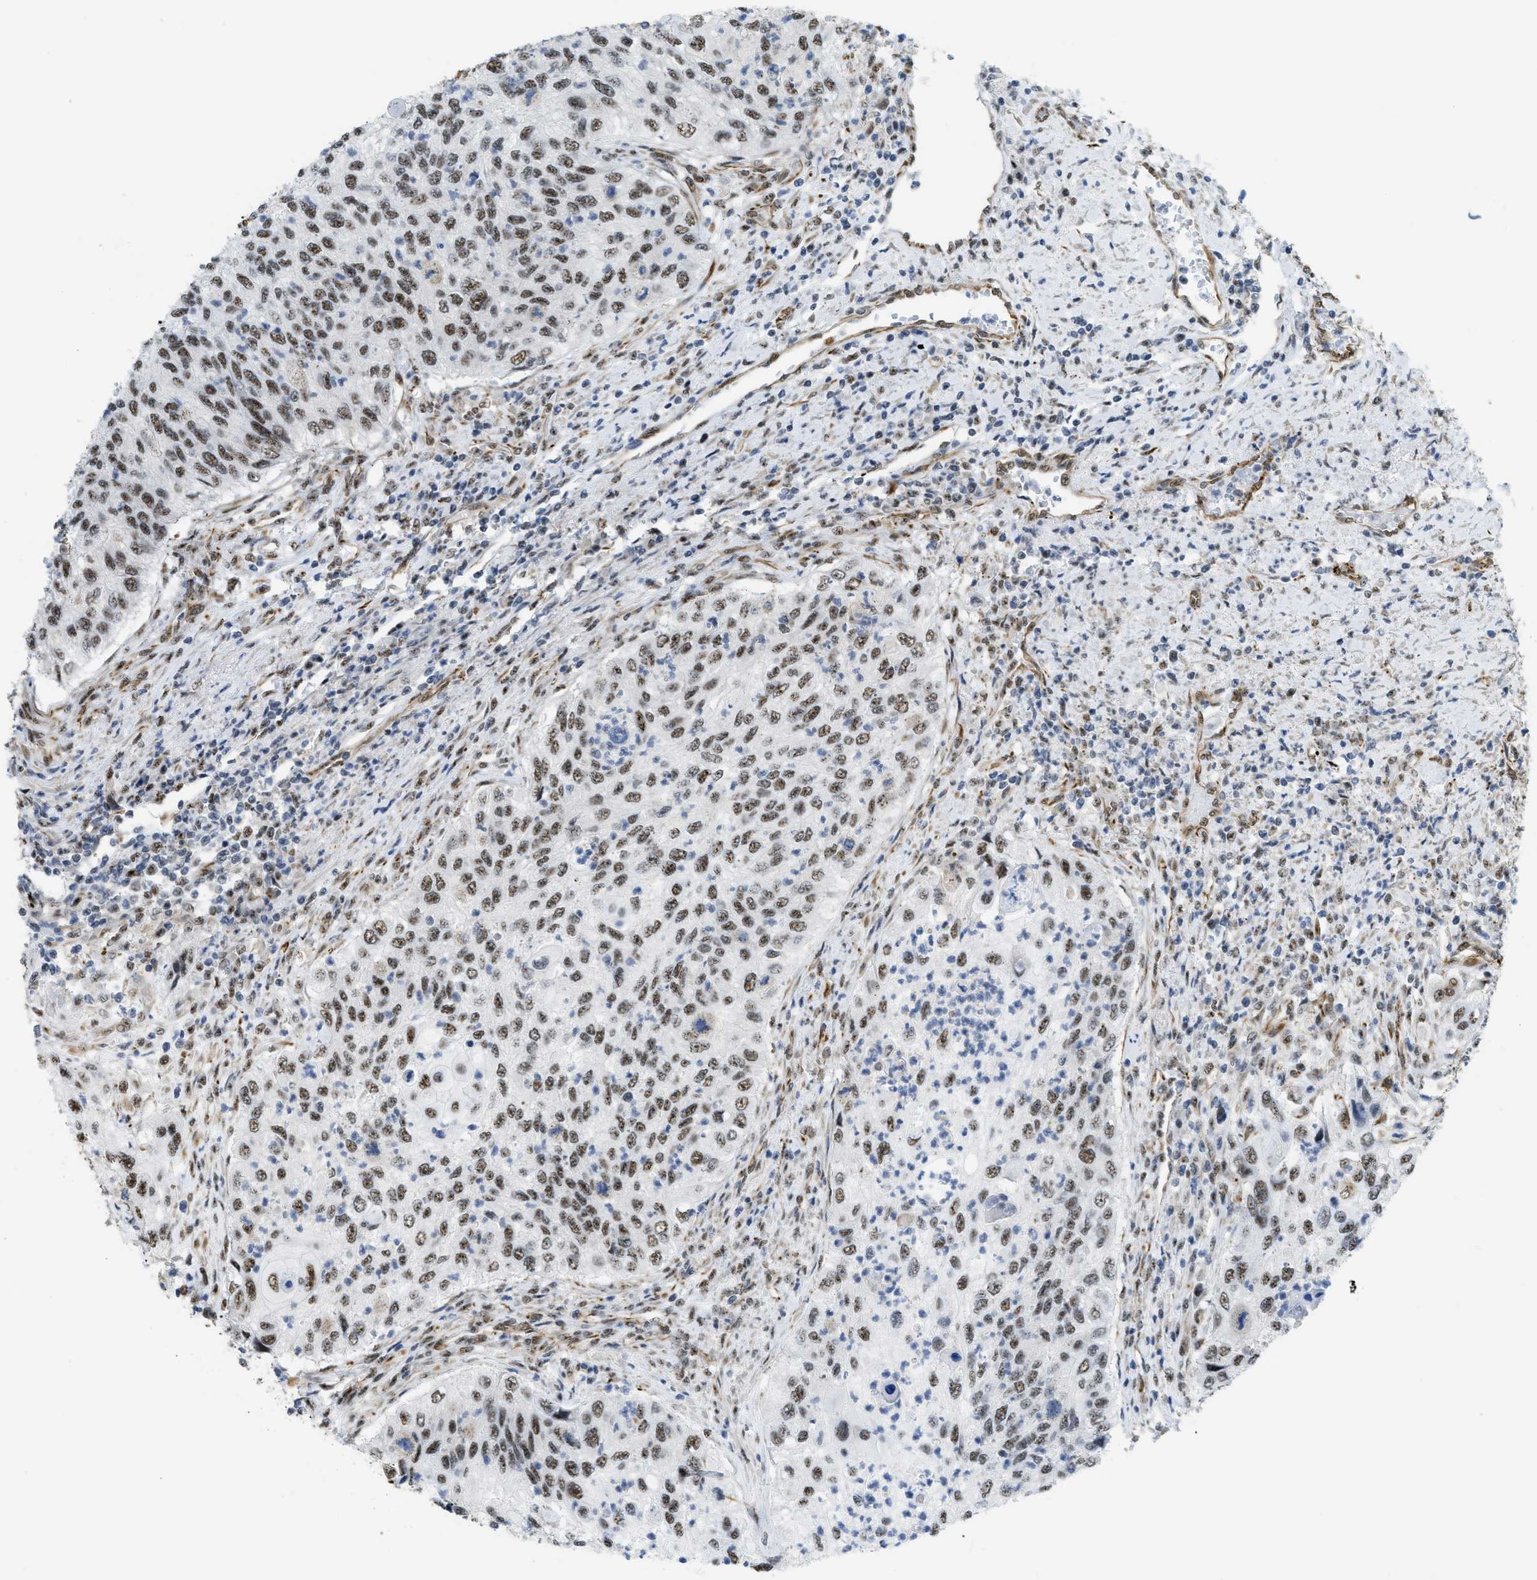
{"staining": {"intensity": "moderate", "quantity": ">75%", "location": "nuclear"}, "tissue": "urothelial cancer", "cell_type": "Tumor cells", "image_type": "cancer", "snomed": [{"axis": "morphology", "description": "Urothelial carcinoma, High grade"}, {"axis": "topography", "description": "Urinary bladder"}], "caption": "Immunohistochemical staining of human urothelial cancer exhibits medium levels of moderate nuclear protein expression in about >75% of tumor cells.", "gene": "LRRC8B", "patient": {"sex": "female", "age": 60}}